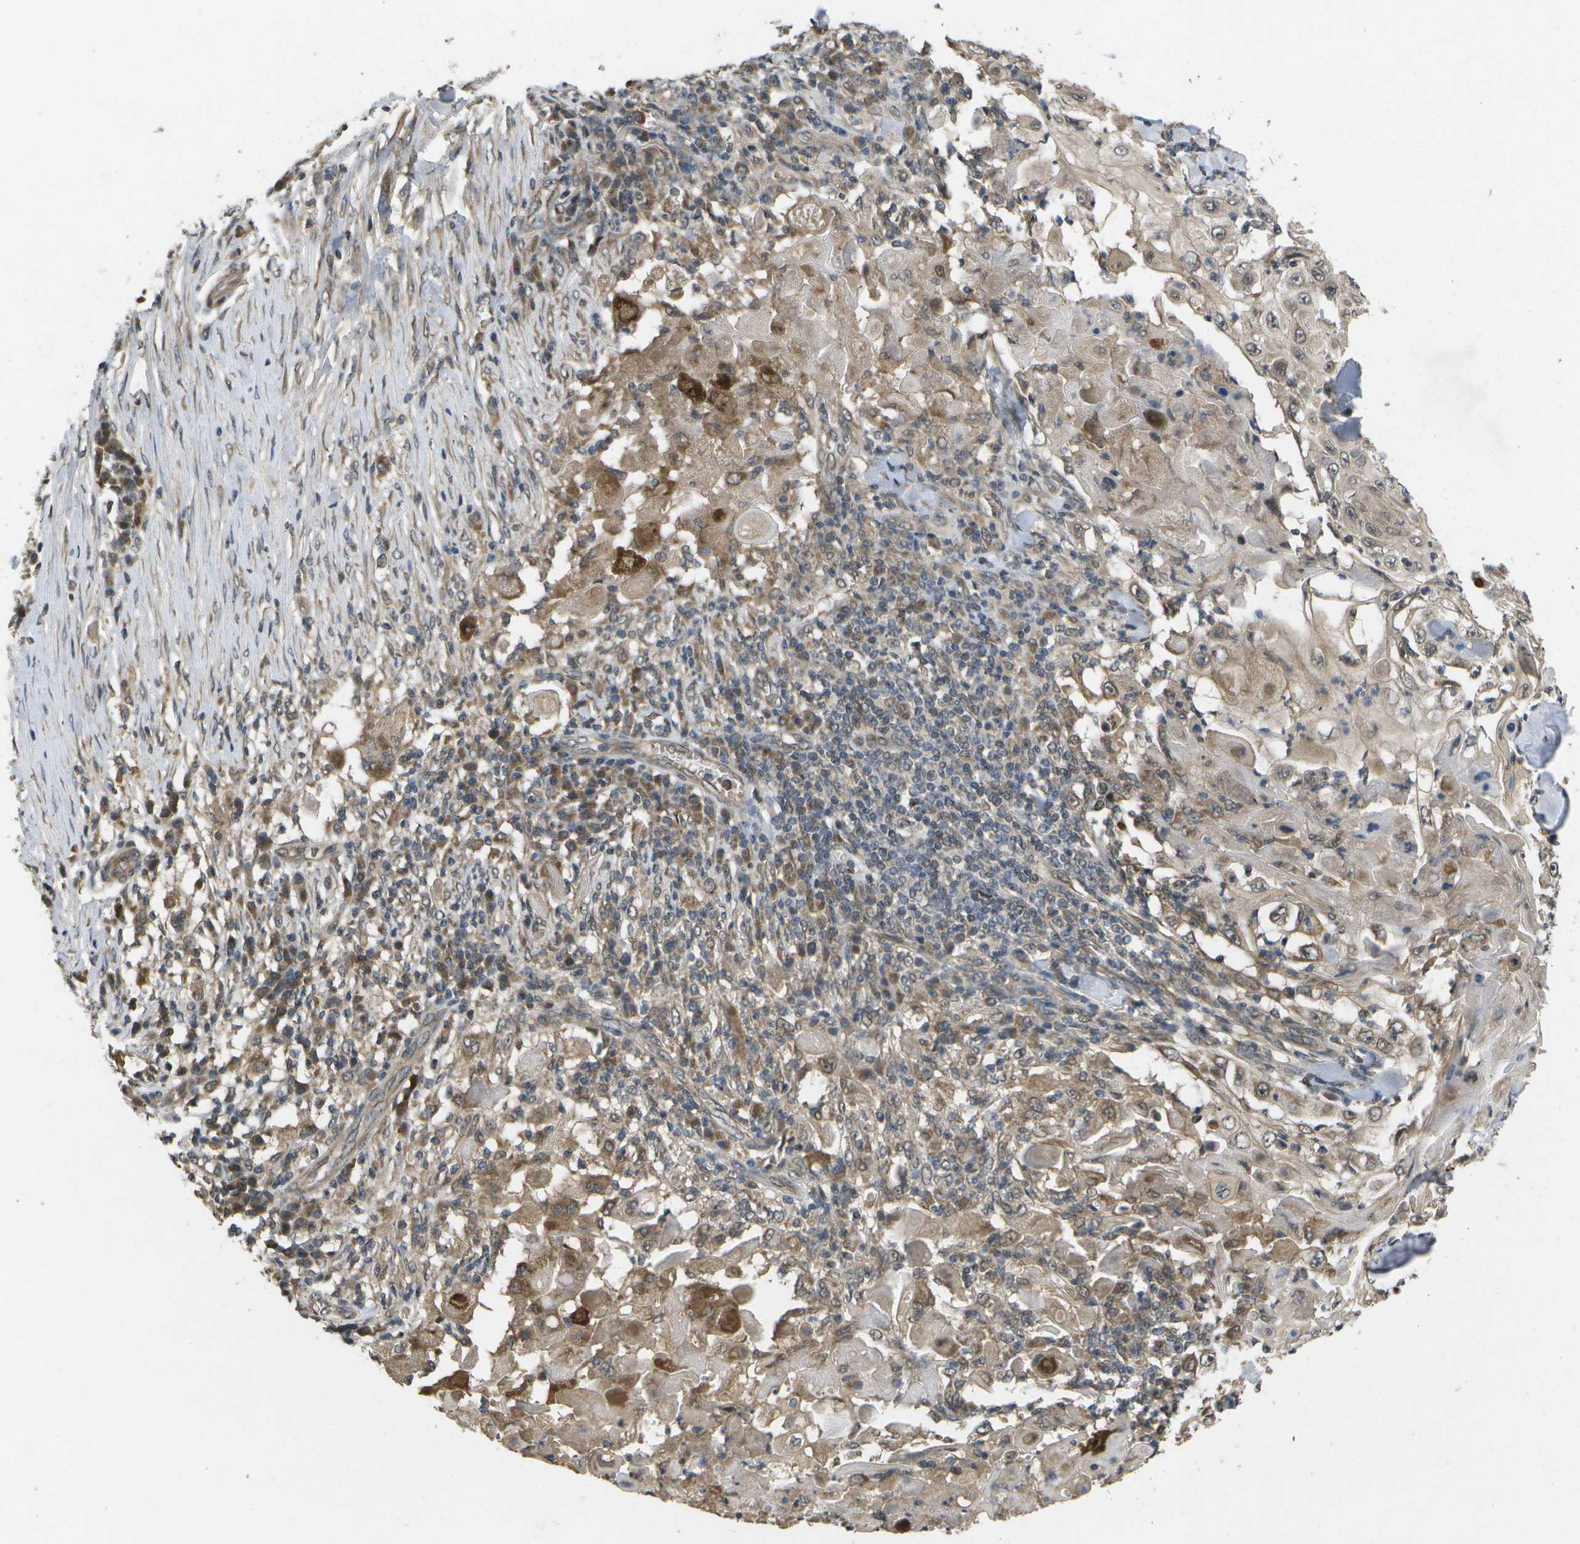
{"staining": {"intensity": "weak", "quantity": ">75%", "location": "cytoplasmic/membranous"}, "tissue": "skin cancer", "cell_type": "Tumor cells", "image_type": "cancer", "snomed": [{"axis": "morphology", "description": "Squamous cell carcinoma, NOS"}, {"axis": "topography", "description": "Skin"}], "caption": "This is a photomicrograph of immunohistochemistry (IHC) staining of skin cancer, which shows weak staining in the cytoplasmic/membranous of tumor cells.", "gene": "ALAS1", "patient": {"sex": "male", "age": 86}}